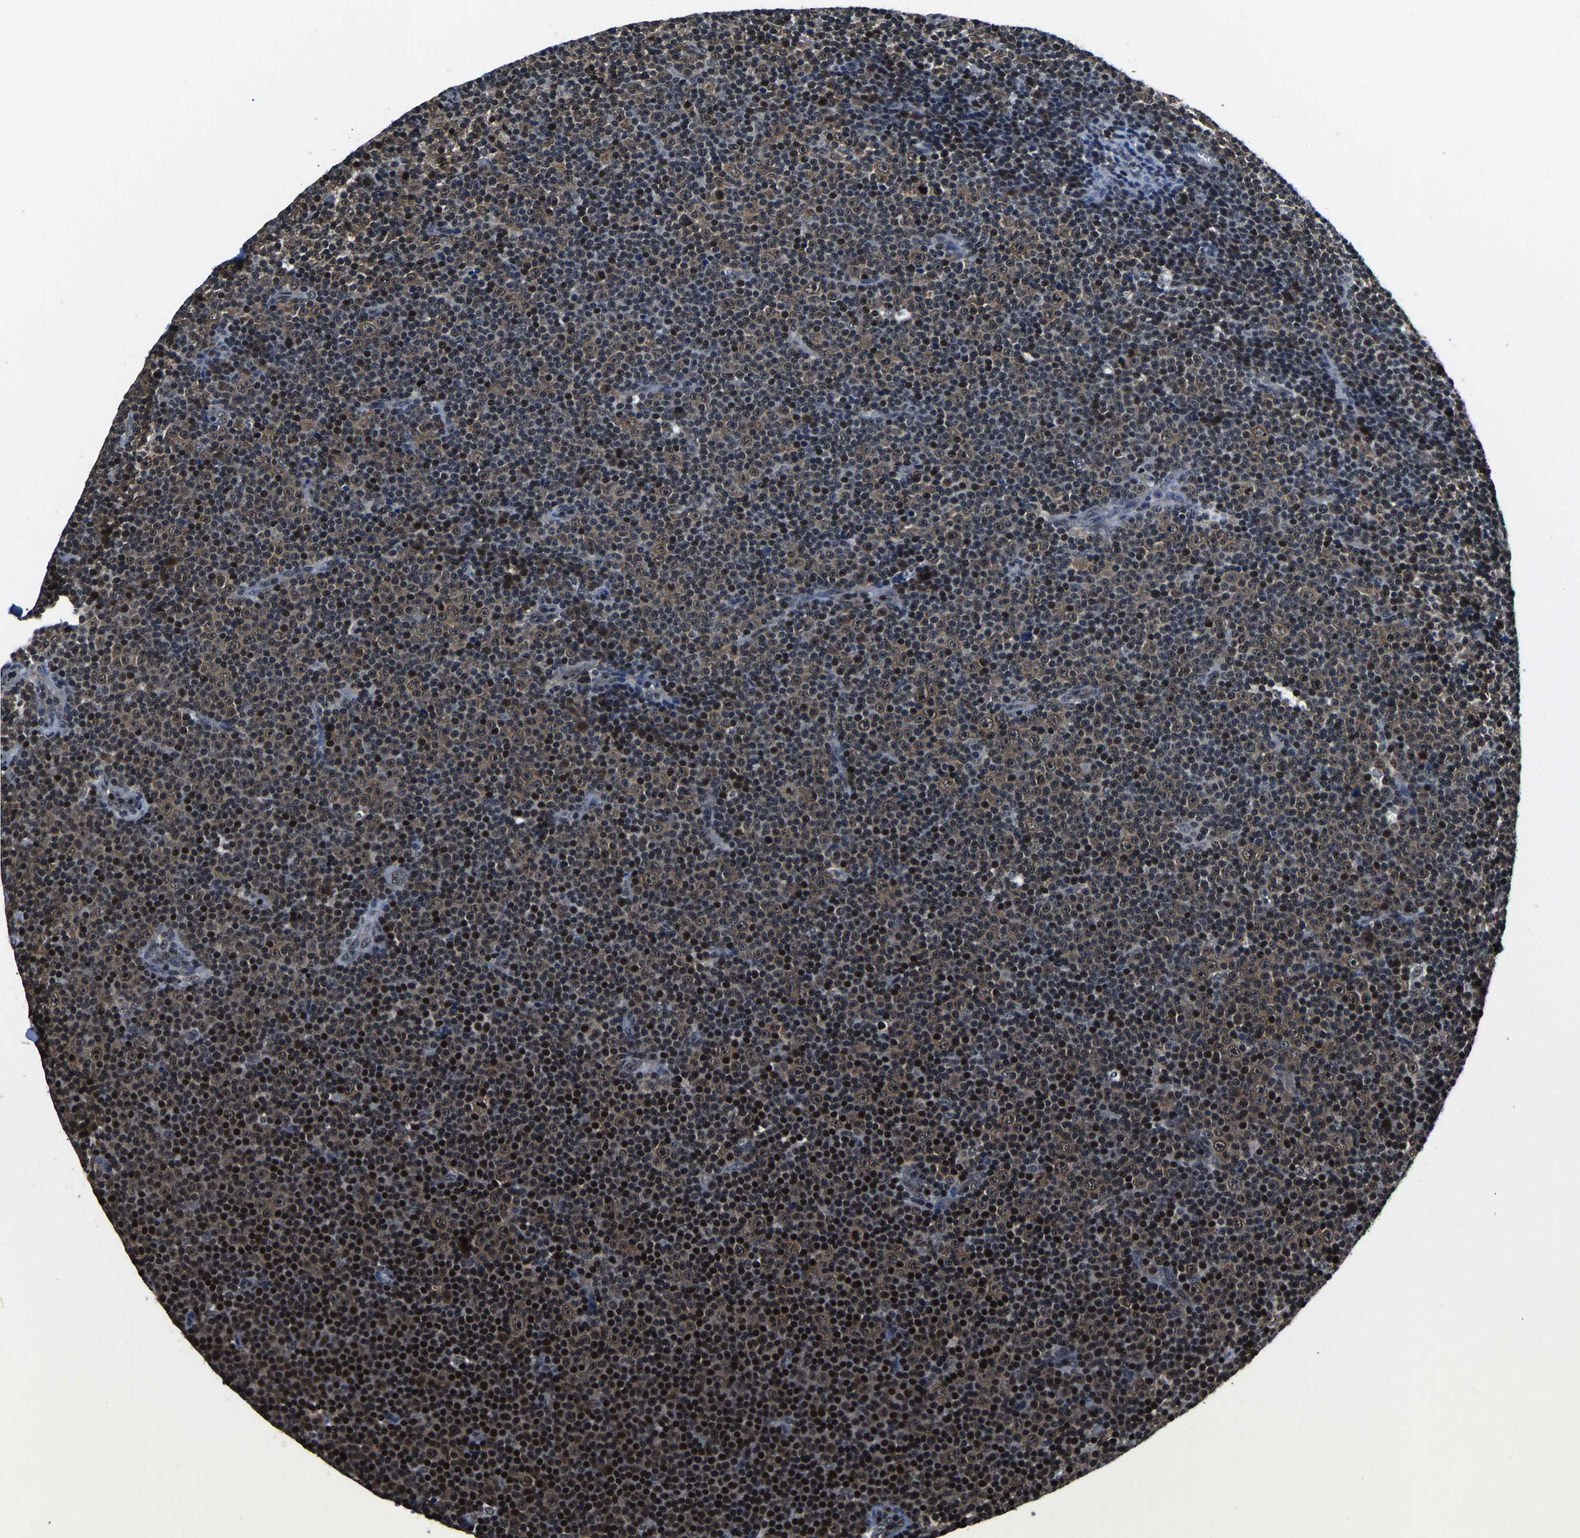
{"staining": {"intensity": "moderate", "quantity": "25%-75%", "location": "cytoplasmic/membranous,nuclear"}, "tissue": "lymphoma", "cell_type": "Tumor cells", "image_type": "cancer", "snomed": [{"axis": "morphology", "description": "Malignant lymphoma, non-Hodgkin's type, Low grade"}, {"axis": "topography", "description": "Lymph node"}], "caption": "Immunohistochemical staining of human lymphoma displays moderate cytoplasmic/membranous and nuclear protein staining in approximately 25%-75% of tumor cells. Immunohistochemistry stains the protein of interest in brown and the nuclei are stained blue.", "gene": "ANKIB1", "patient": {"sex": "female", "age": 67}}